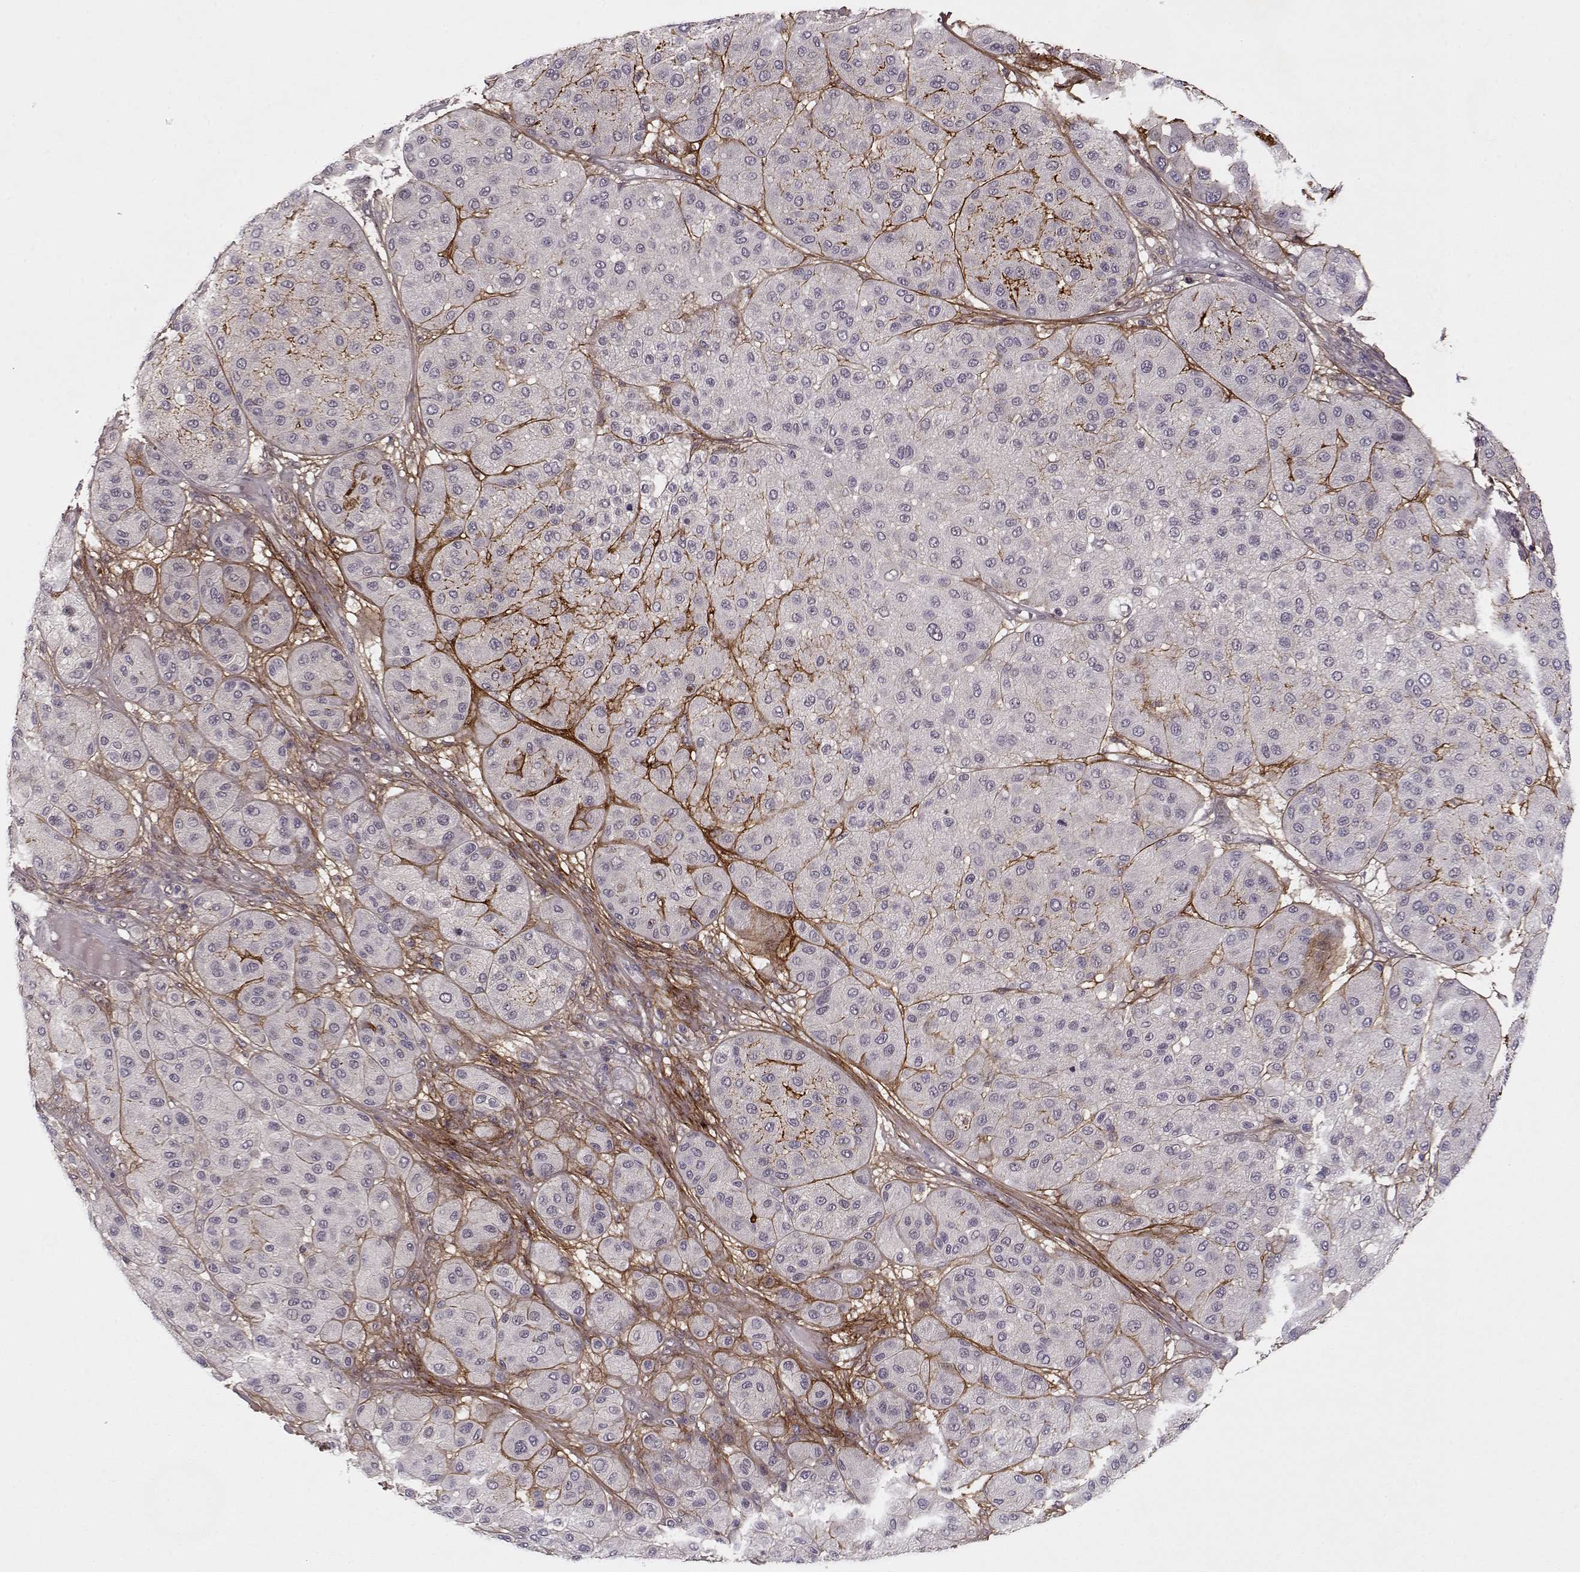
{"staining": {"intensity": "strong", "quantity": "<25%", "location": "cytoplasmic/membranous"}, "tissue": "melanoma", "cell_type": "Tumor cells", "image_type": "cancer", "snomed": [{"axis": "morphology", "description": "Malignant melanoma, Metastatic site"}, {"axis": "topography", "description": "Smooth muscle"}], "caption": "Brown immunohistochemical staining in malignant melanoma (metastatic site) demonstrates strong cytoplasmic/membranous staining in approximately <25% of tumor cells.", "gene": "DENND4B", "patient": {"sex": "male", "age": 41}}